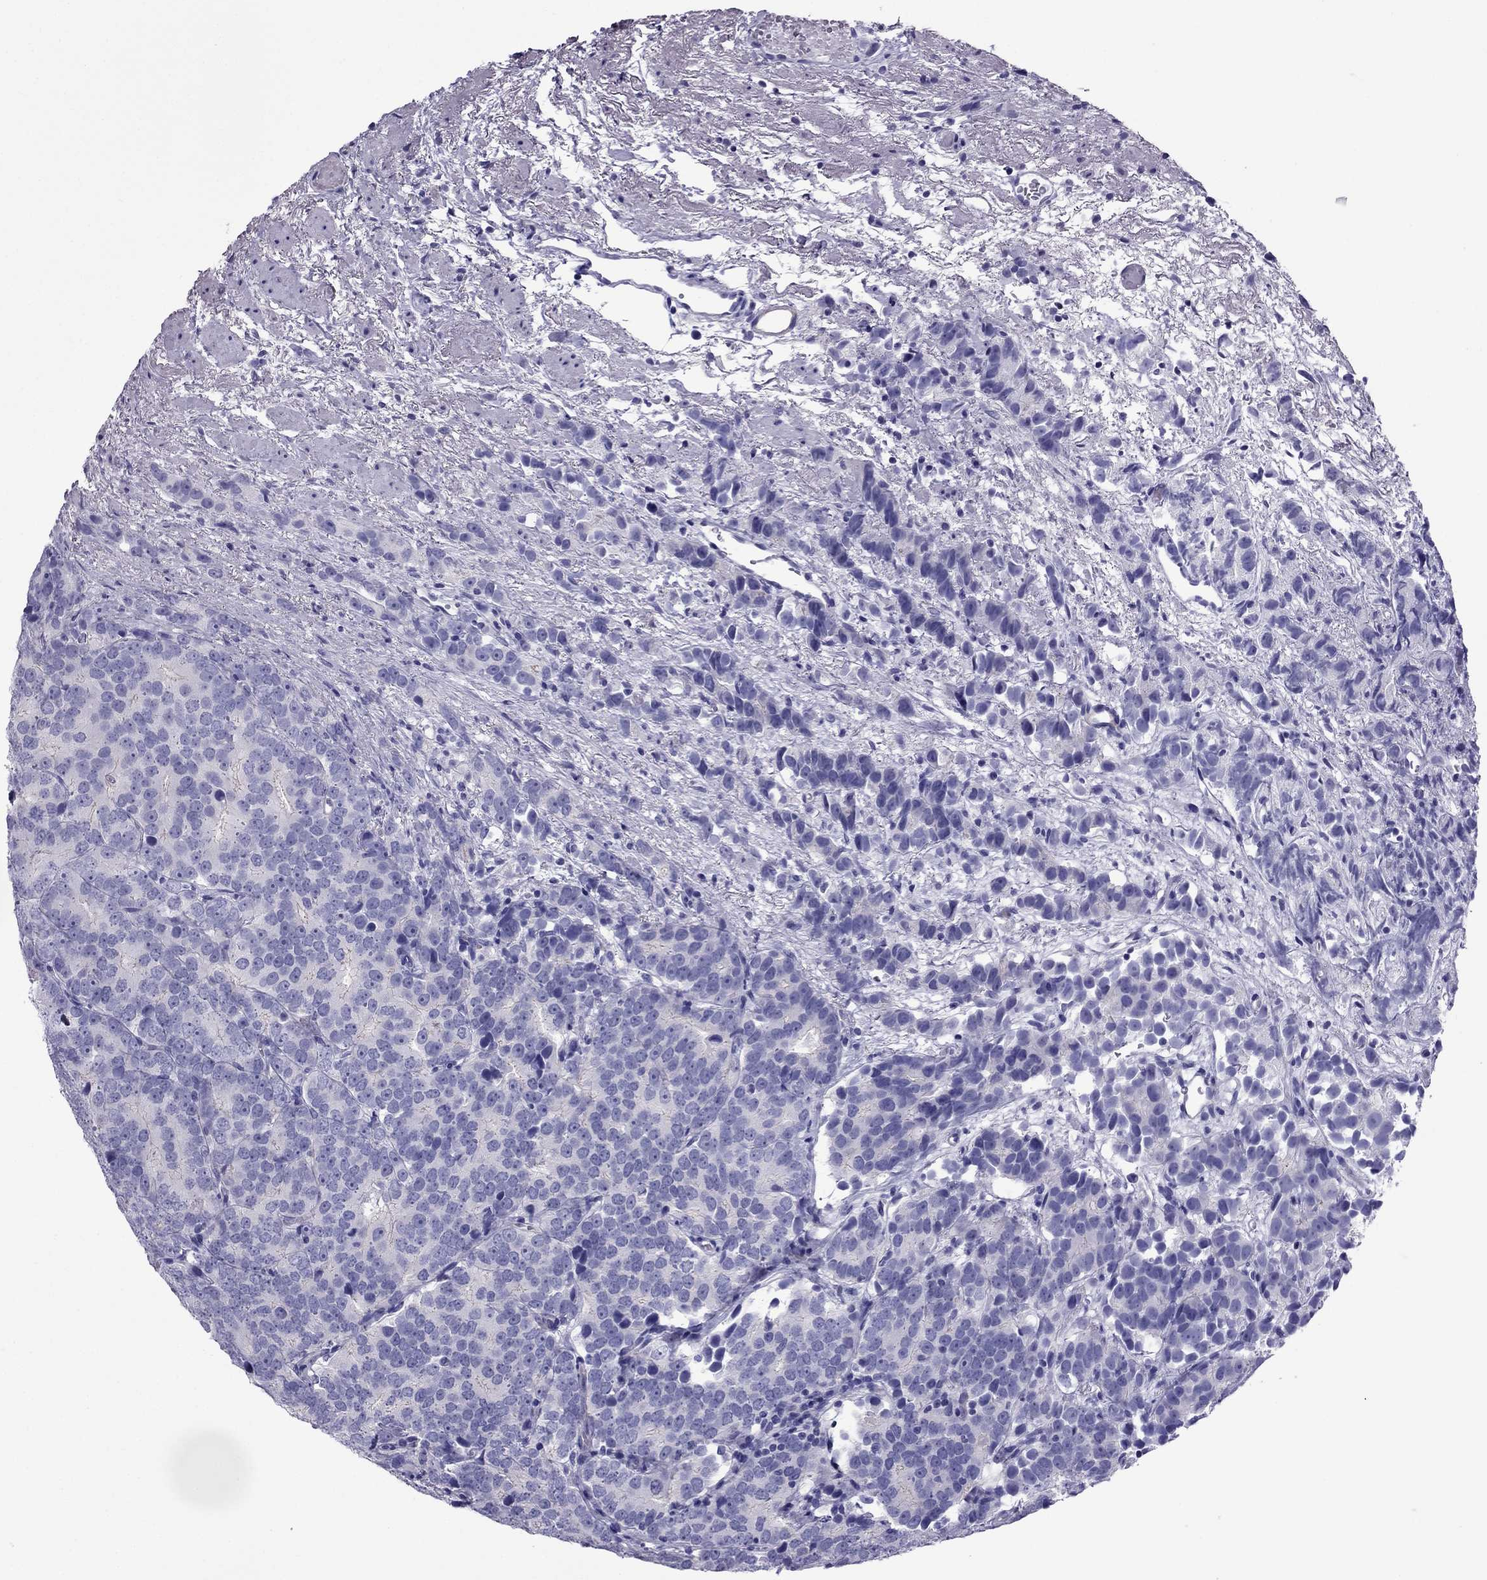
{"staining": {"intensity": "negative", "quantity": "none", "location": "none"}, "tissue": "prostate cancer", "cell_type": "Tumor cells", "image_type": "cancer", "snomed": [{"axis": "morphology", "description": "Adenocarcinoma, High grade"}, {"axis": "topography", "description": "Prostate"}], "caption": "Immunohistochemical staining of prostate cancer (high-grade adenocarcinoma) demonstrates no significant staining in tumor cells.", "gene": "MYL11", "patient": {"sex": "male", "age": 90}}